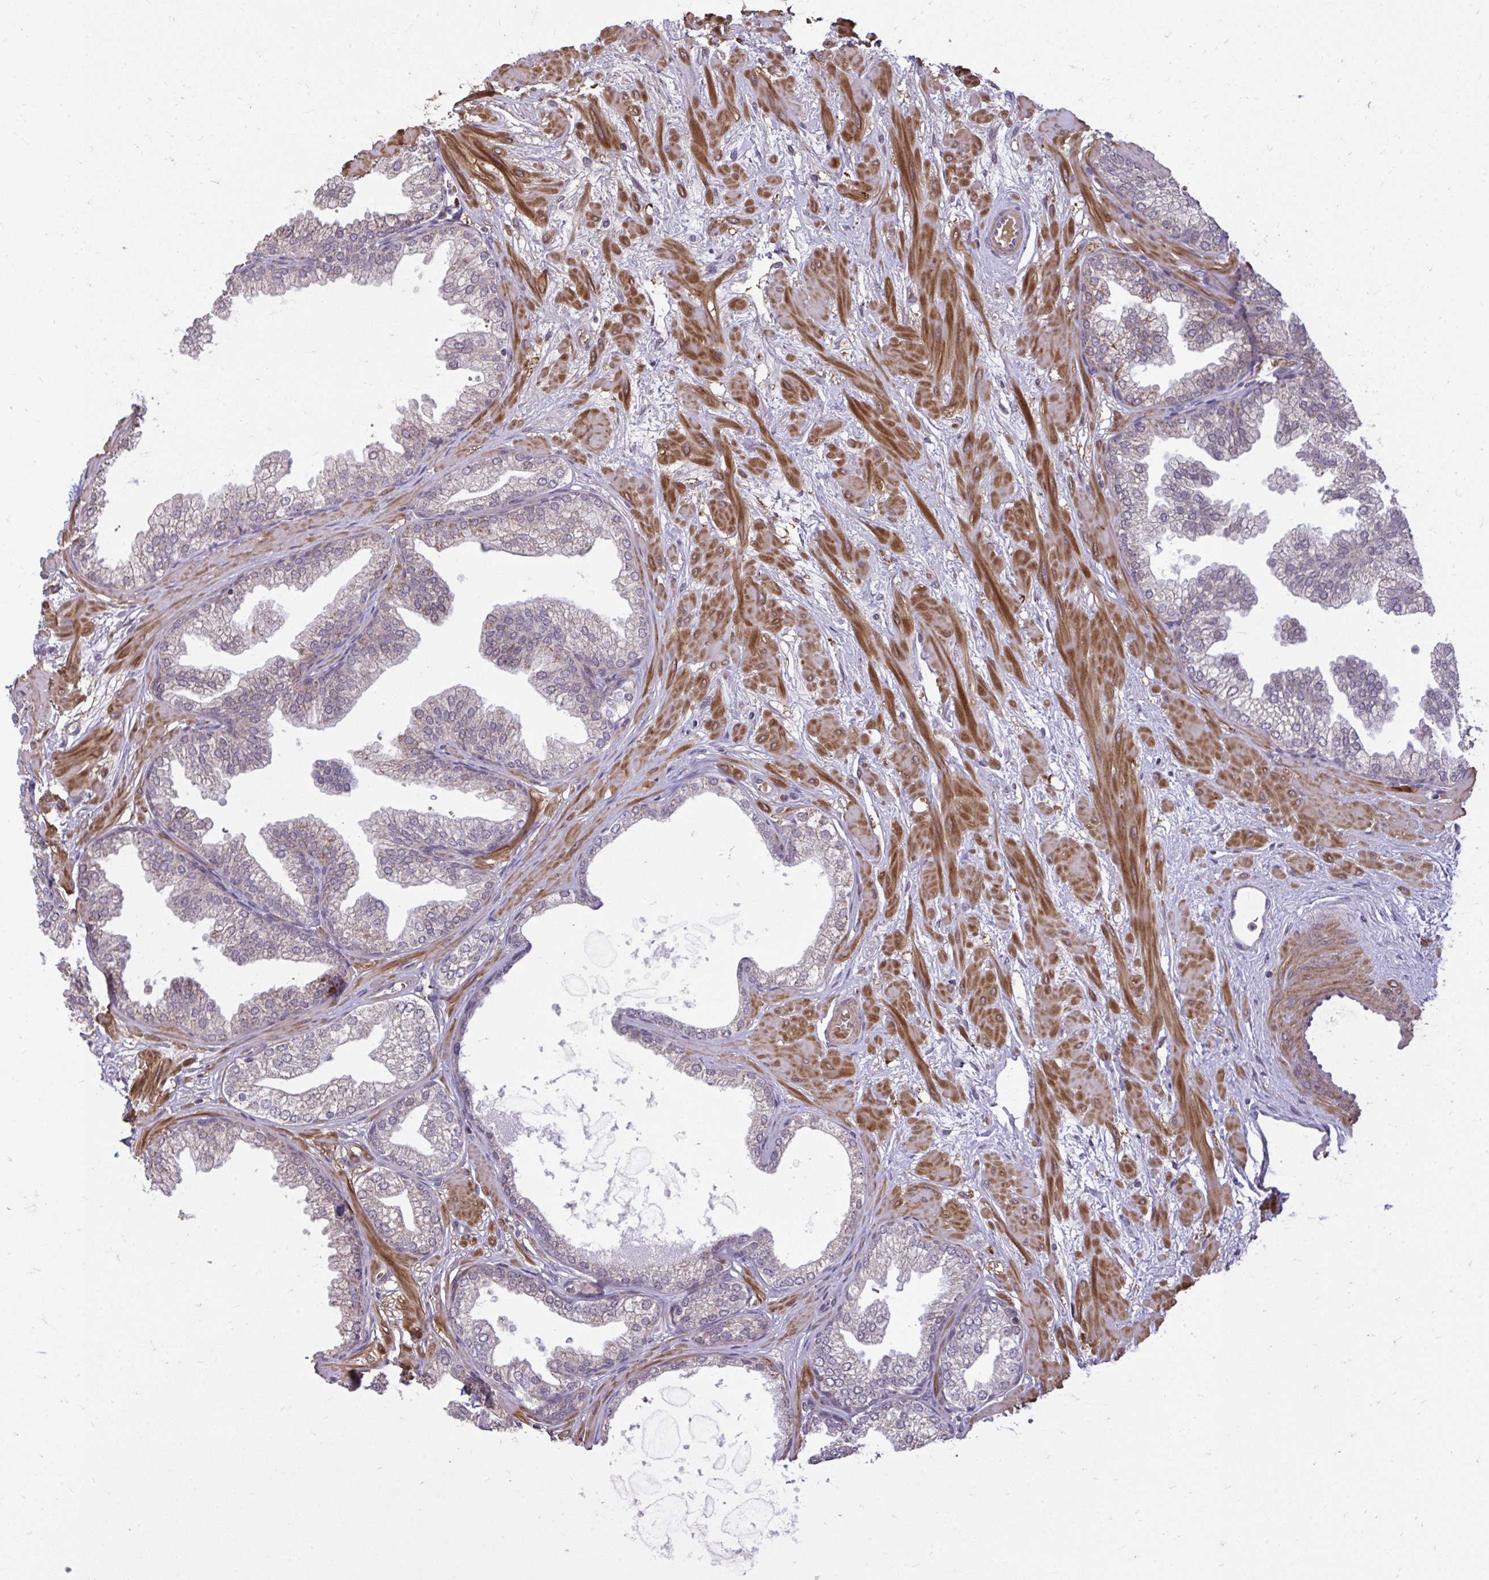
{"staining": {"intensity": "moderate", "quantity": "25%-75%", "location": "cytoplasmic/membranous,nuclear"}, "tissue": "prostate", "cell_type": "Glandular cells", "image_type": "normal", "snomed": [{"axis": "morphology", "description": "Normal tissue, NOS"}, {"axis": "topography", "description": "Prostate"}], "caption": "This micrograph reveals IHC staining of normal human prostate, with medium moderate cytoplasmic/membranous,nuclear positivity in about 25%-75% of glandular cells.", "gene": "ZSCAN9", "patient": {"sex": "male", "age": 37}}